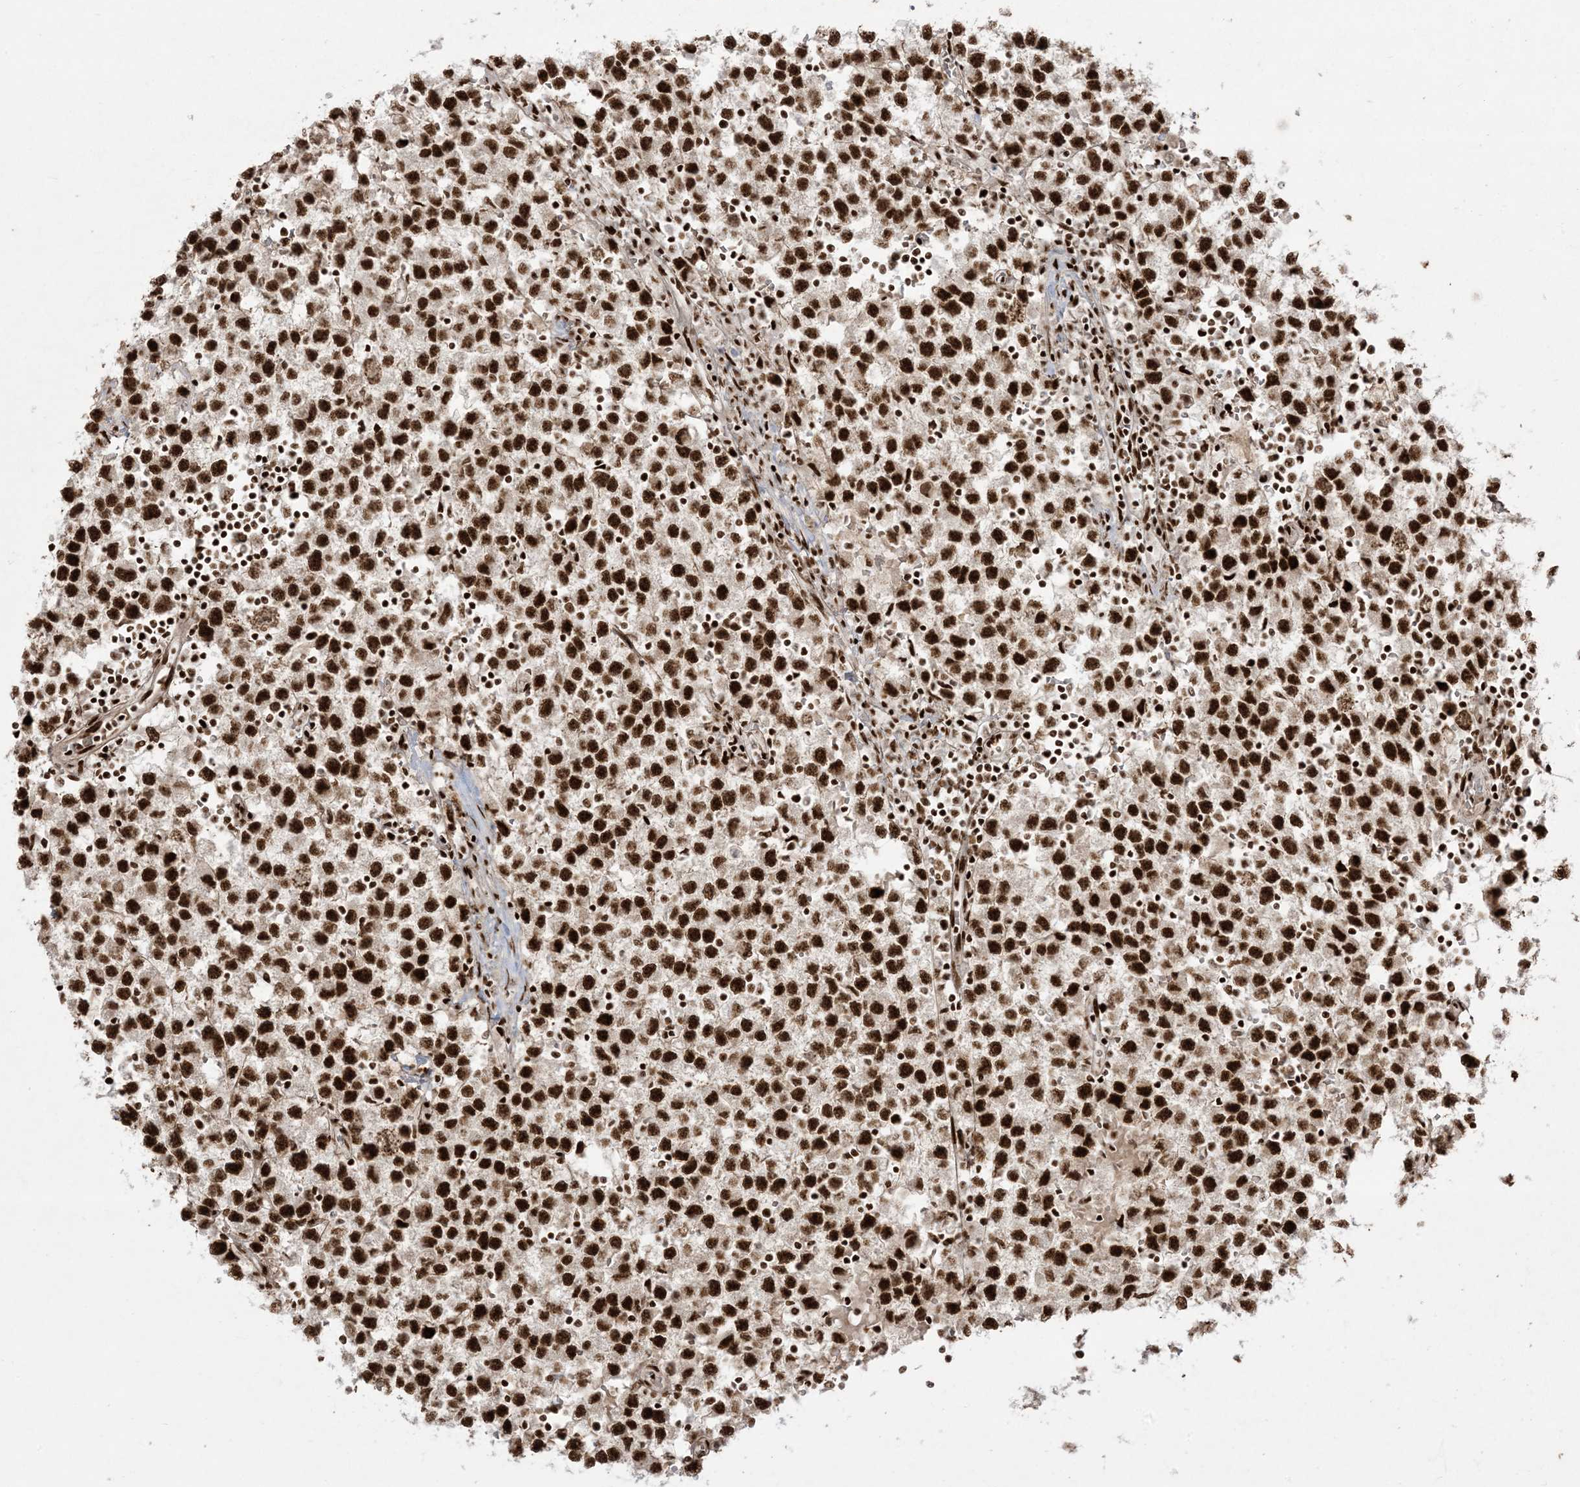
{"staining": {"intensity": "strong", "quantity": ">75%", "location": "nuclear"}, "tissue": "testis cancer", "cell_type": "Tumor cells", "image_type": "cancer", "snomed": [{"axis": "morphology", "description": "Seminoma, NOS"}, {"axis": "topography", "description": "Testis"}], "caption": "This histopathology image displays testis seminoma stained with immunohistochemistry (IHC) to label a protein in brown. The nuclear of tumor cells show strong positivity for the protein. Nuclei are counter-stained blue.", "gene": "RBM10", "patient": {"sex": "male", "age": 22}}